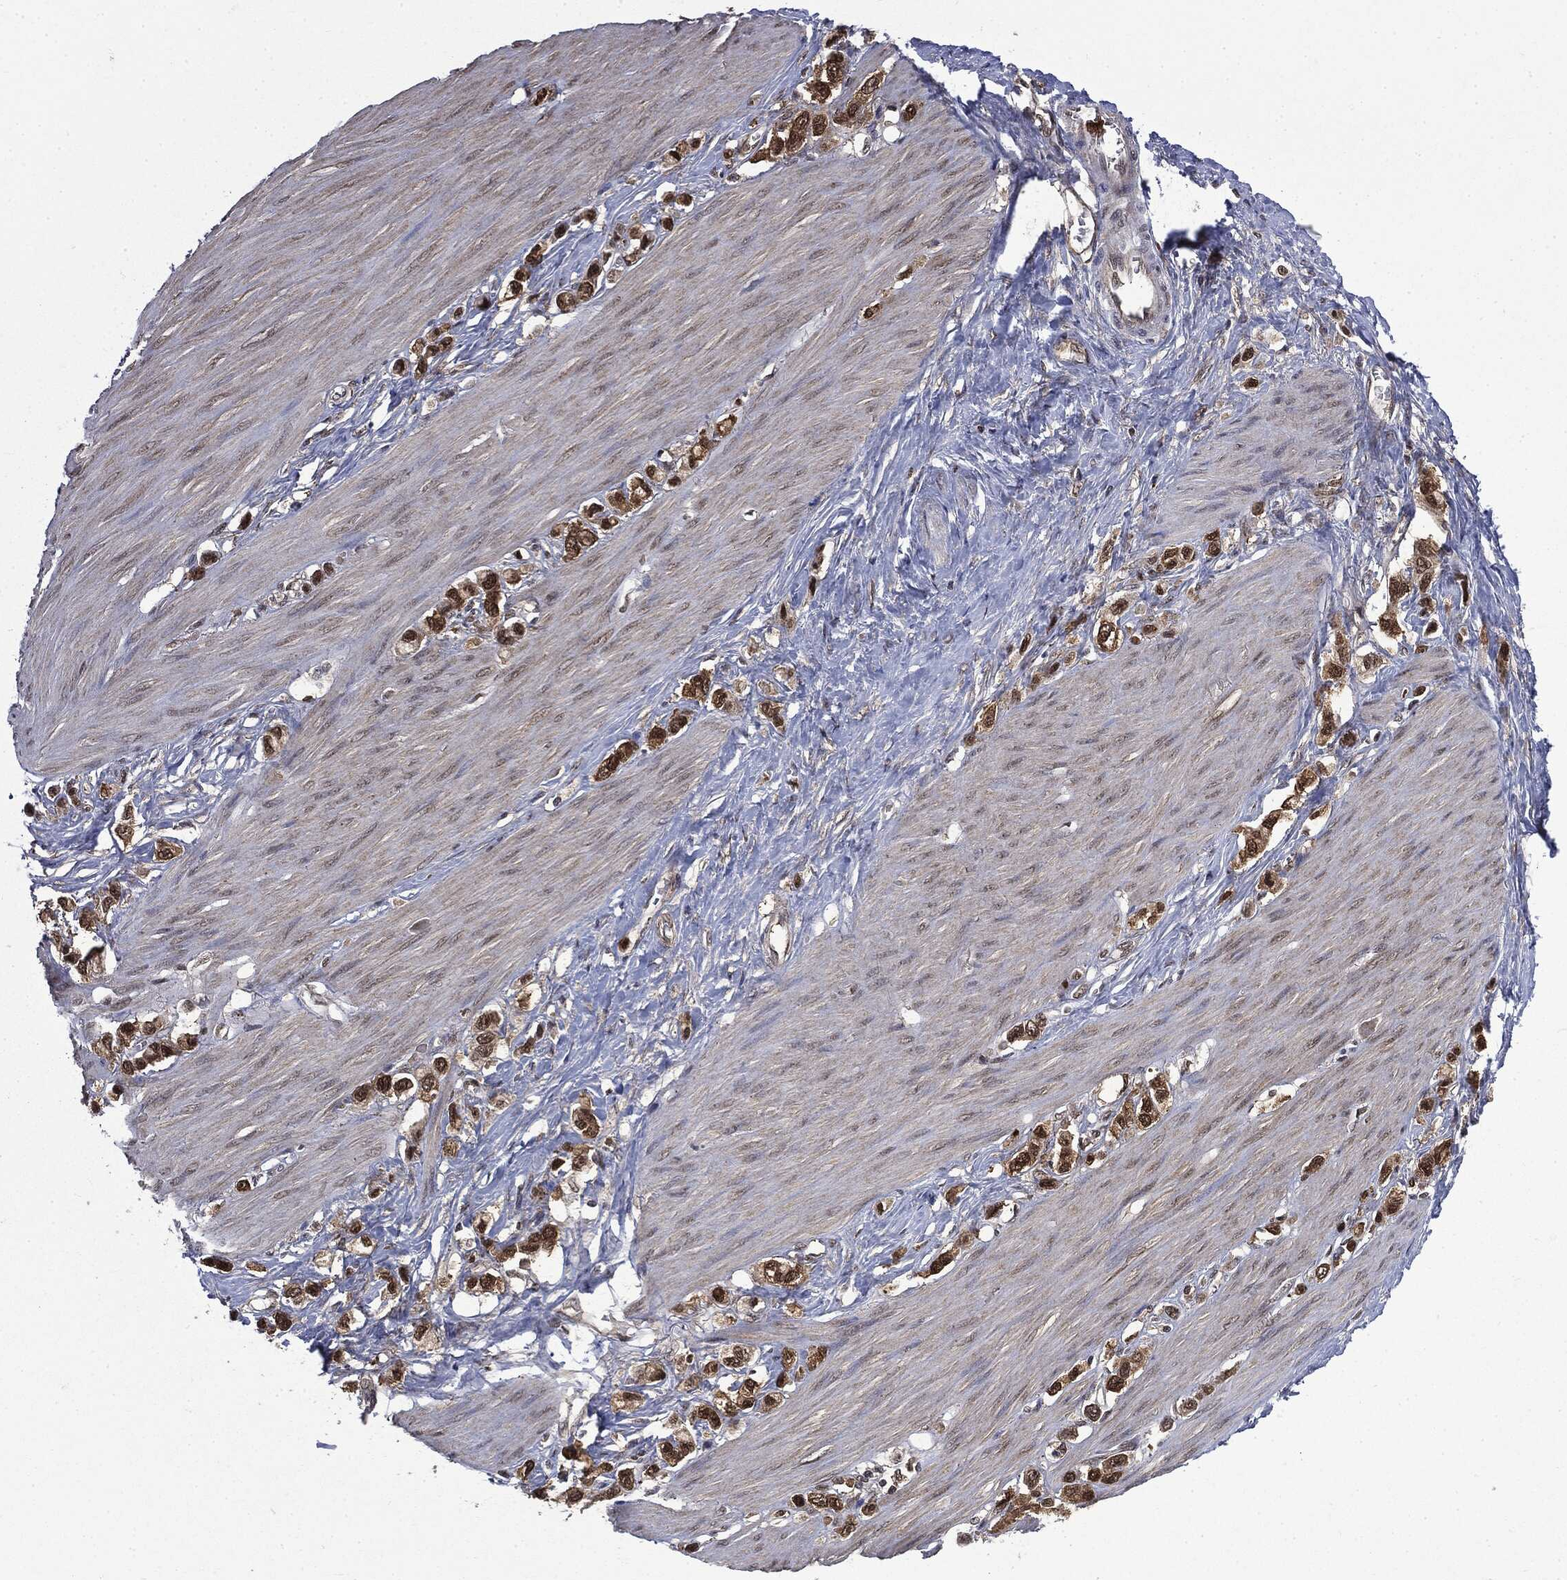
{"staining": {"intensity": "strong", "quantity": ">75%", "location": "cytoplasmic/membranous,nuclear"}, "tissue": "stomach cancer", "cell_type": "Tumor cells", "image_type": "cancer", "snomed": [{"axis": "morphology", "description": "Normal tissue, NOS"}, {"axis": "morphology", "description": "Adenocarcinoma, NOS"}, {"axis": "morphology", "description": "Adenocarcinoma, High grade"}, {"axis": "topography", "description": "Stomach, upper"}, {"axis": "topography", "description": "Stomach"}], "caption": "Stomach cancer (high-grade adenocarcinoma) stained with a brown dye demonstrates strong cytoplasmic/membranous and nuclear positive staining in approximately >75% of tumor cells.", "gene": "GPI", "patient": {"sex": "female", "age": 65}}